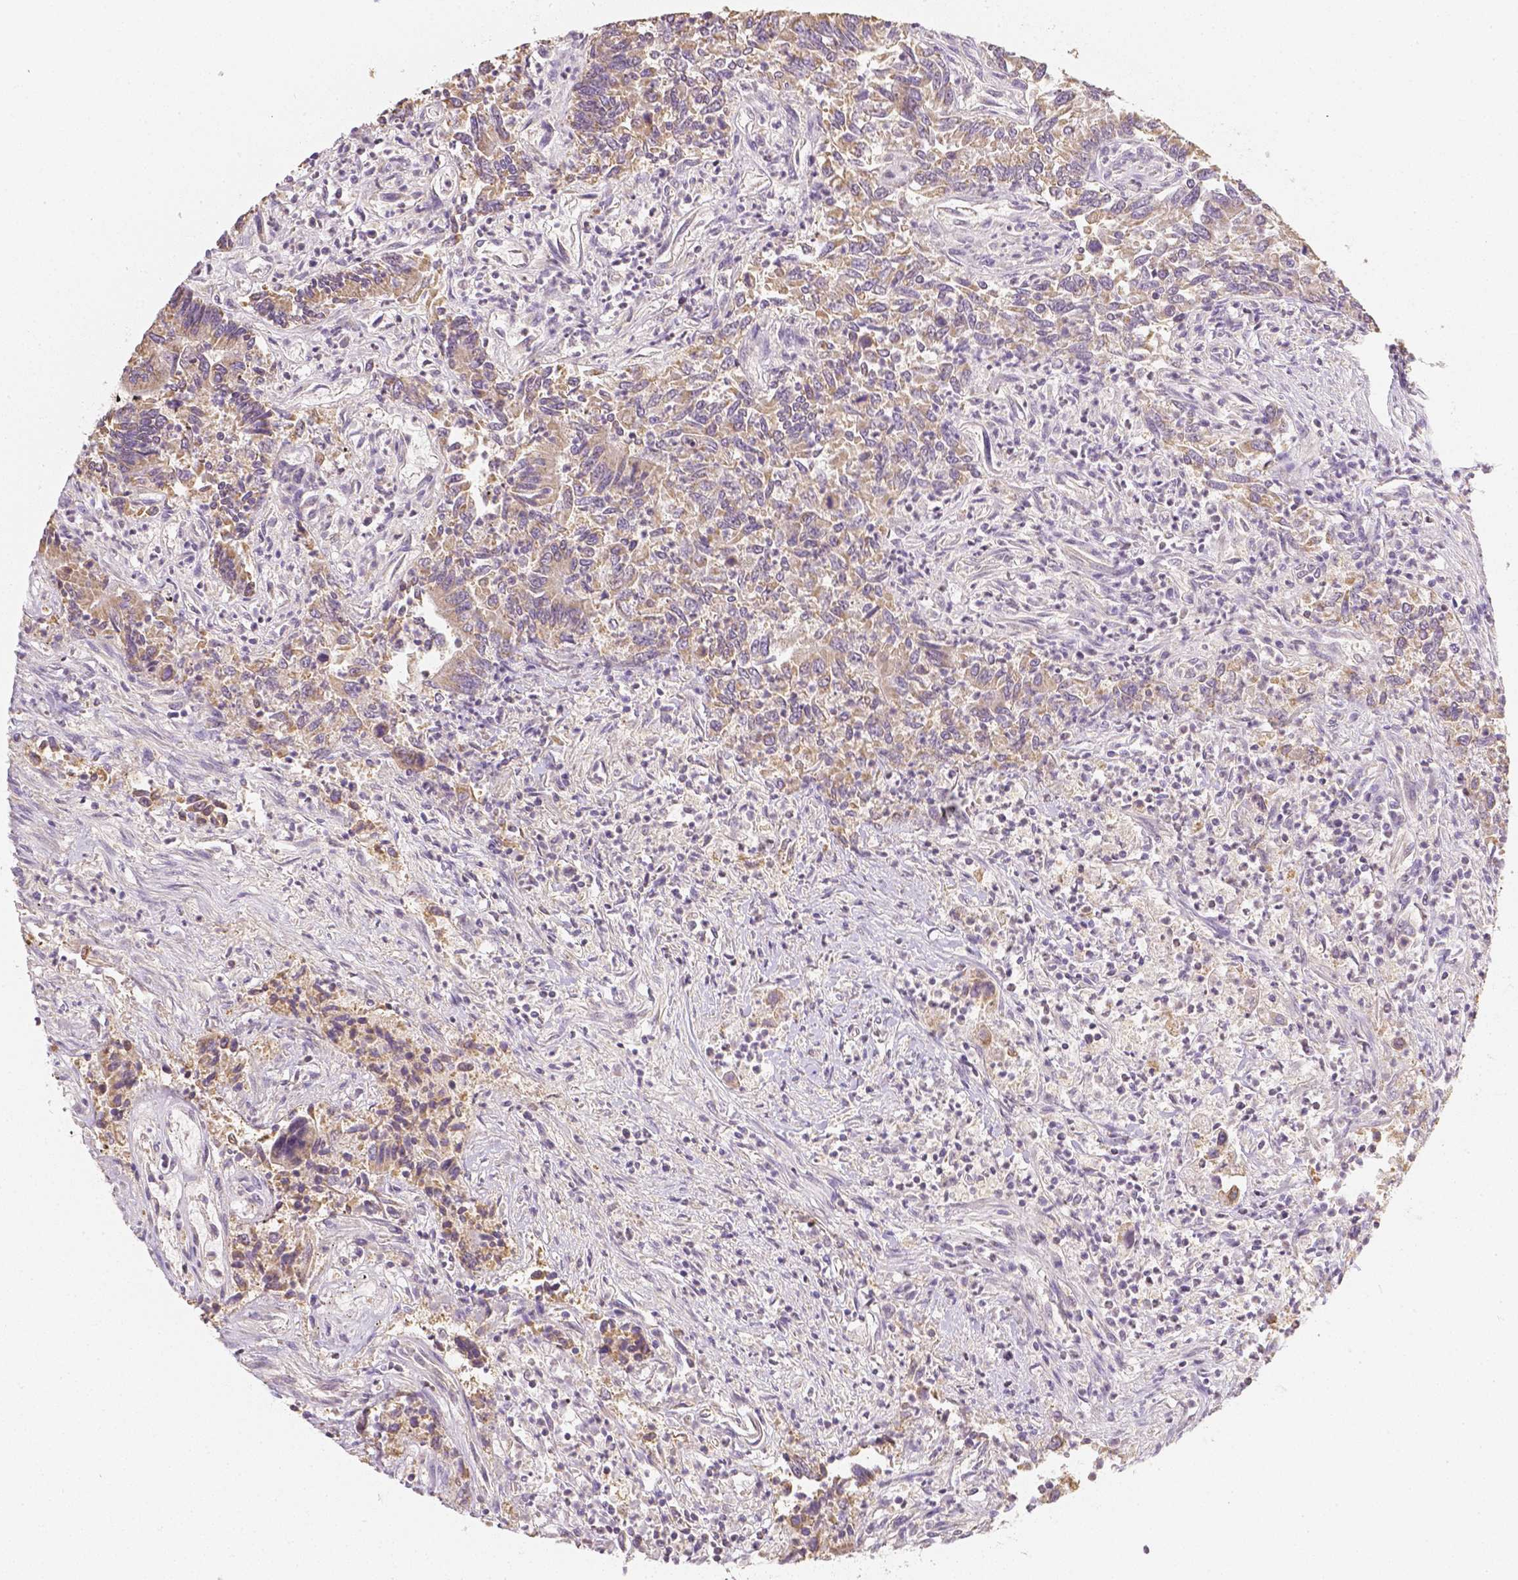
{"staining": {"intensity": "moderate", "quantity": ">75%", "location": "cytoplasmic/membranous"}, "tissue": "colorectal cancer", "cell_type": "Tumor cells", "image_type": "cancer", "snomed": [{"axis": "morphology", "description": "Adenocarcinoma, NOS"}, {"axis": "topography", "description": "Colon"}], "caption": "This is an image of immunohistochemistry staining of colorectal cancer (adenocarcinoma), which shows moderate staining in the cytoplasmic/membranous of tumor cells.", "gene": "NVL", "patient": {"sex": "female", "age": 67}}